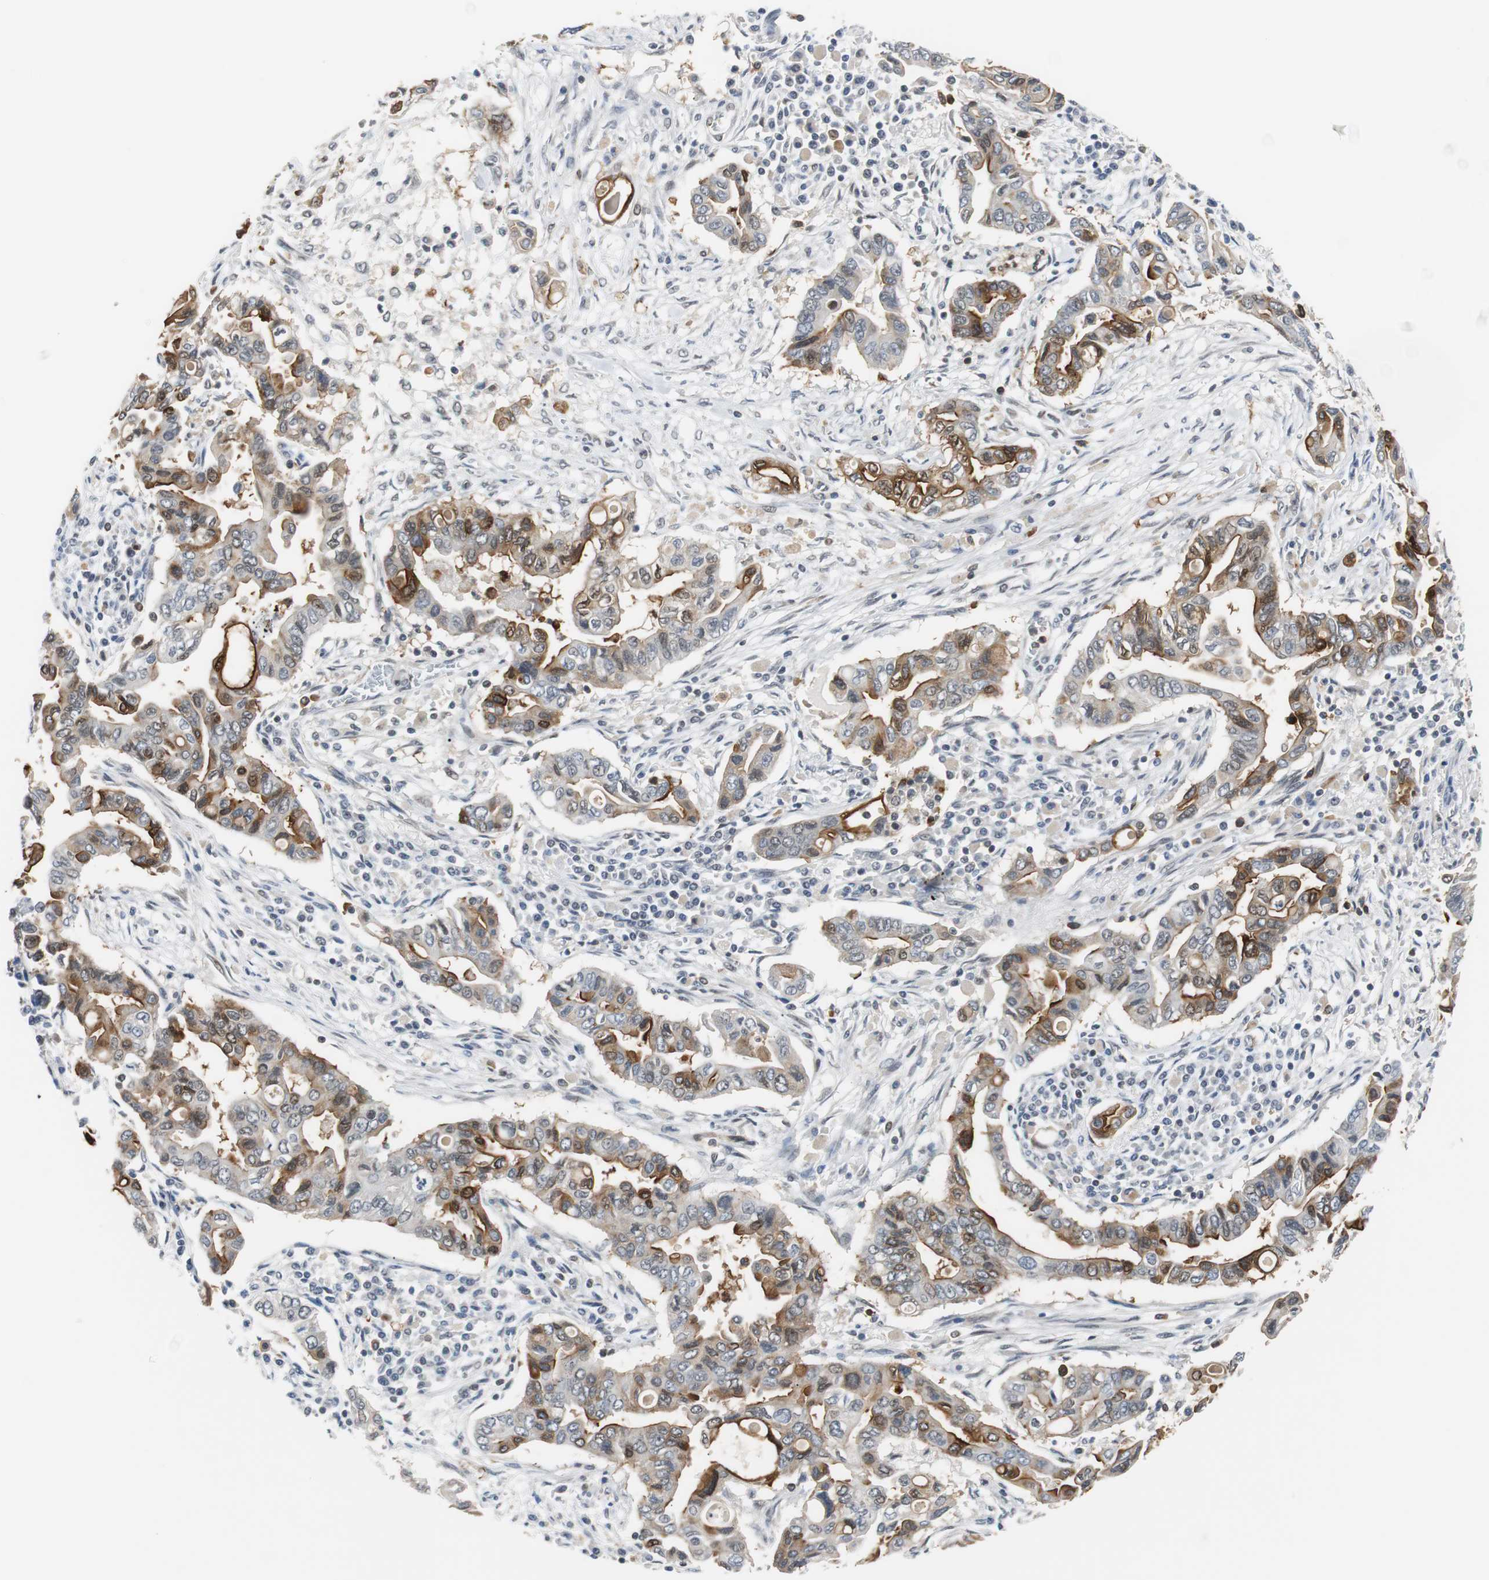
{"staining": {"intensity": "strong", "quantity": "25%-75%", "location": "cytoplasmic/membranous"}, "tissue": "pancreatic cancer", "cell_type": "Tumor cells", "image_type": "cancer", "snomed": [{"axis": "morphology", "description": "Adenocarcinoma, NOS"}, {"axis": "topography", "description": "Pancreas"}], "caption": "Immunohistochemistry micrograph of neoplastic tissue: adenocarcinoma (pancreatic) stained using immunohistochemistry shows high levels of strong protein expression localized specifically in the cytoplasmic/membranous of tumor cells, appearing as a cytoplasmic/membranous brown color.", "gene": "SIRT1", "patient": {"sex": "female", "age": 57}}